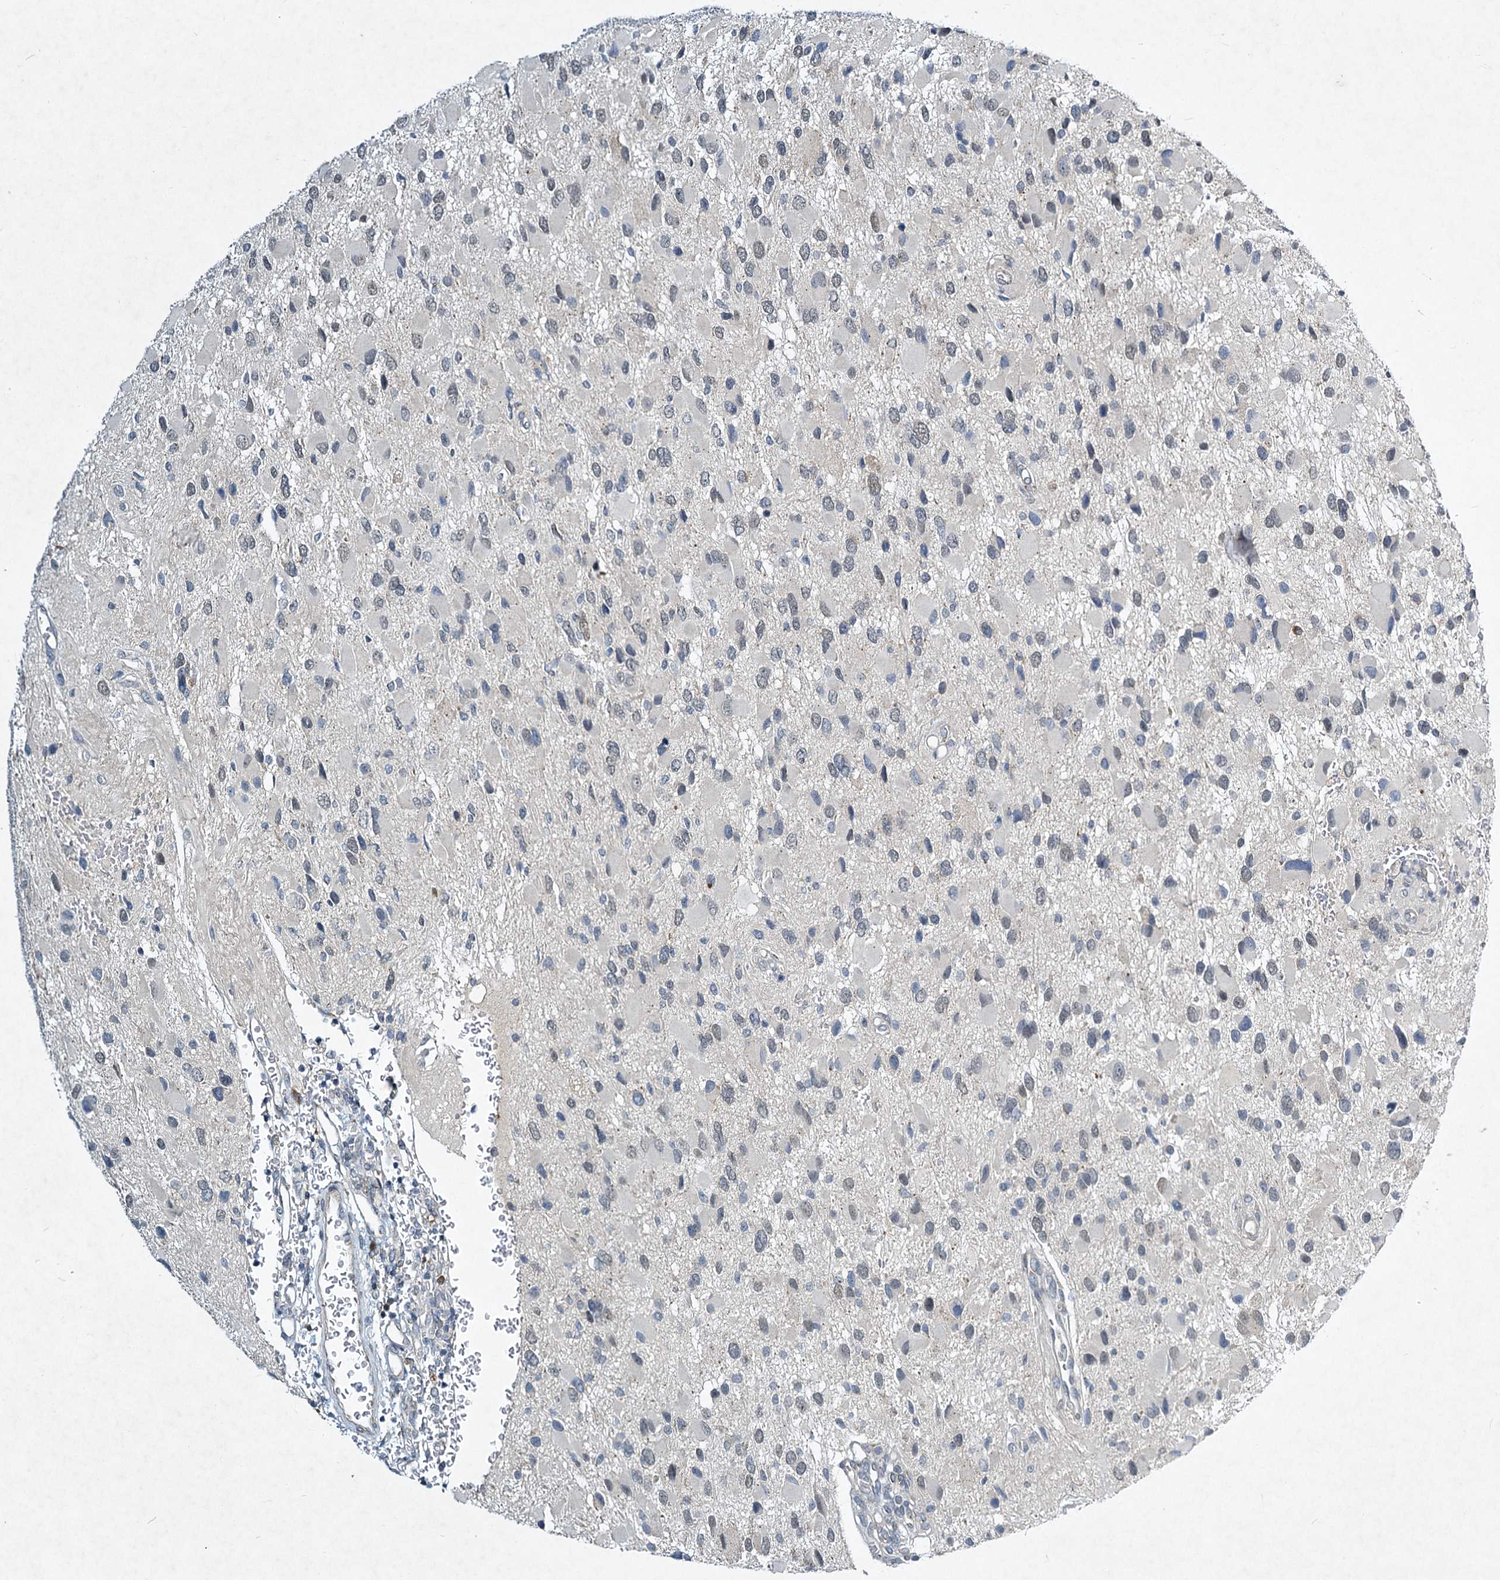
{"staining": {"intensity": "negative", "quantity": "none", "location": "none"}, "tissue": "glioma", "cell_type": "Tumor cells", "image_type": "cancer", "snomed": [{"axis": "morphology", "description": "Glioma, malignant, High grade"}, {"axis": "topography", "description": "Brain"}], "caption": "Immunohistochemical staining of glioma exhibits no significant staining in tumor cells.", "gene": "STAP1", "patient": {"sex": "male", "age": 53}}